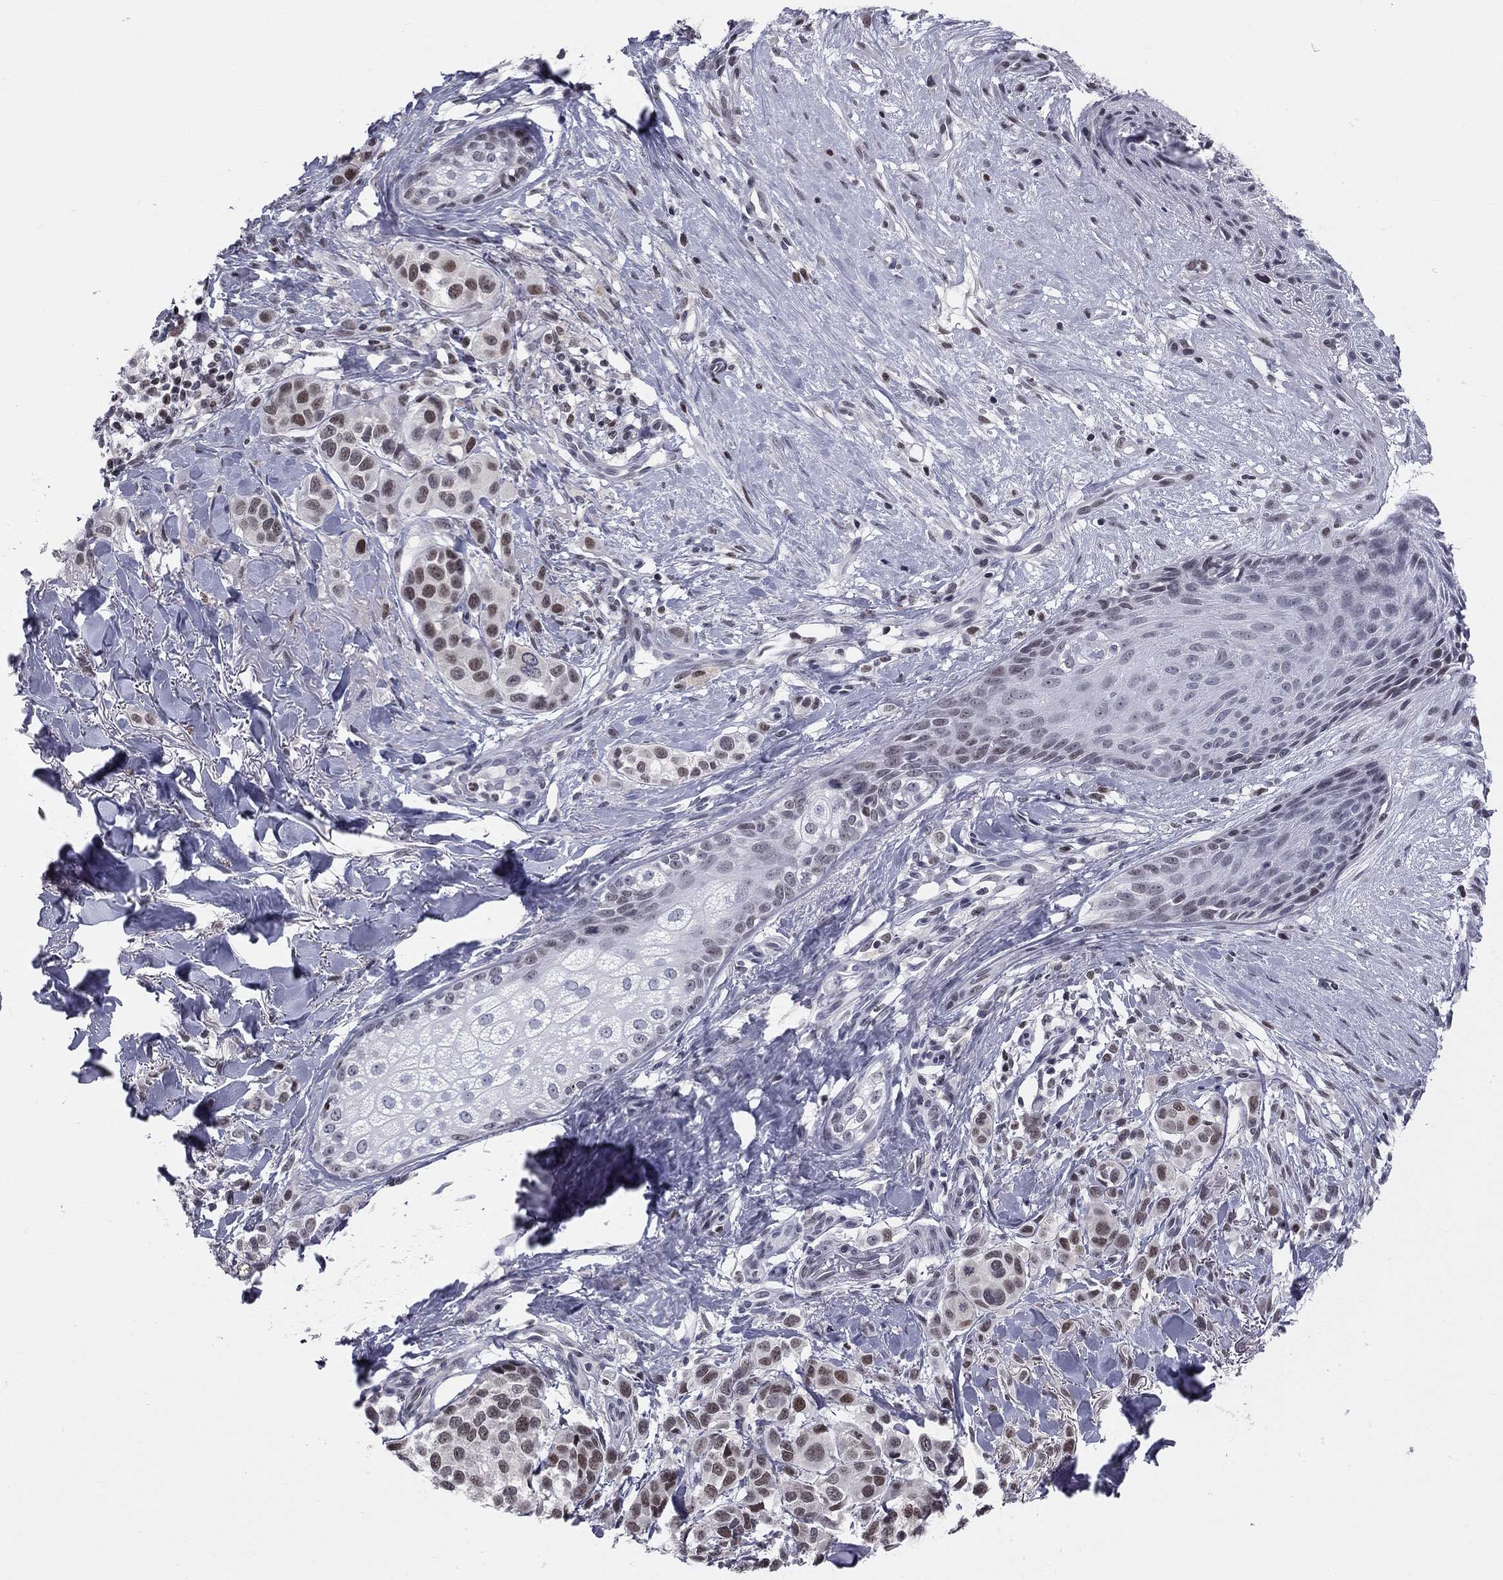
{"staining": {"intensity": "strong", "quantity": "<25%", "location": "nuclear"}, "tissue": "melanoma", "cell_type": "Tumor cells", "image_type": "cancer", "snomed": [{"axis": "morphology", "description": "Malignant melanoma, NOS"}, {"axis": "topography", "description": "Skin"}], "caption": "Immunohistochemistry histopathology image of human malignant melanoma stained for a protein (brown), which reveals medium levels of strong nuclear expression in about <25% of tumor cells.", "gene": "RNASEH2C", "patient": {"sex": "male", "age": 57}}